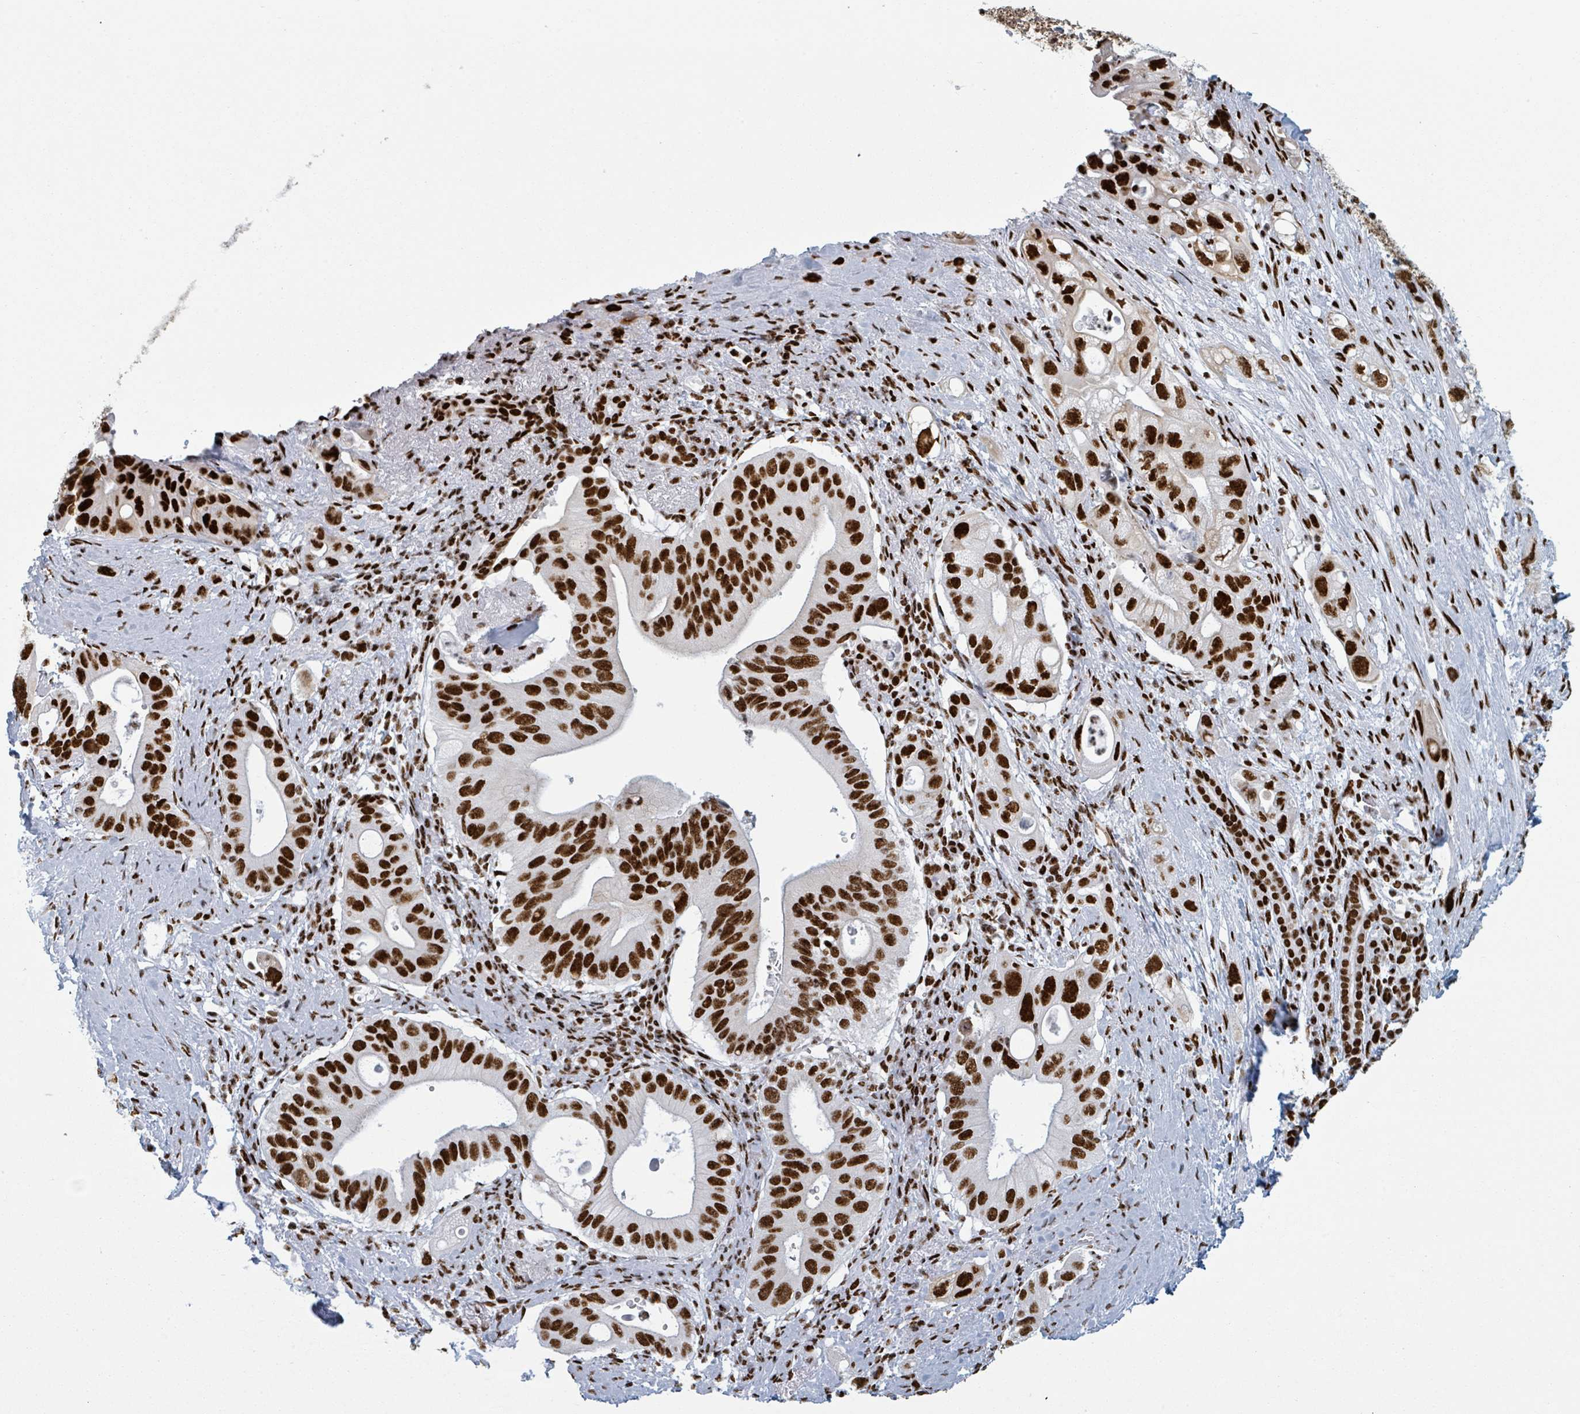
{"staining": {"intensity": "strong", "quantity": ">75%", "location": "nuclear"}, "tissue": "pancreatic cancer", "cell_type": "Tumor cells", "image_type": "cancer", "snomed": [{"axis": "morphology", "description": "Adenocarcinoma, NOS"}, {"axis": "topography", "description": "Pancreas"}], "caption": "The image displays a brown stain indicating the presence of a protein in the nuclear of tumor cells in pancreatic cancer.", "gene": "DHX16", "patient": {"sex": "female", "age": 72}}